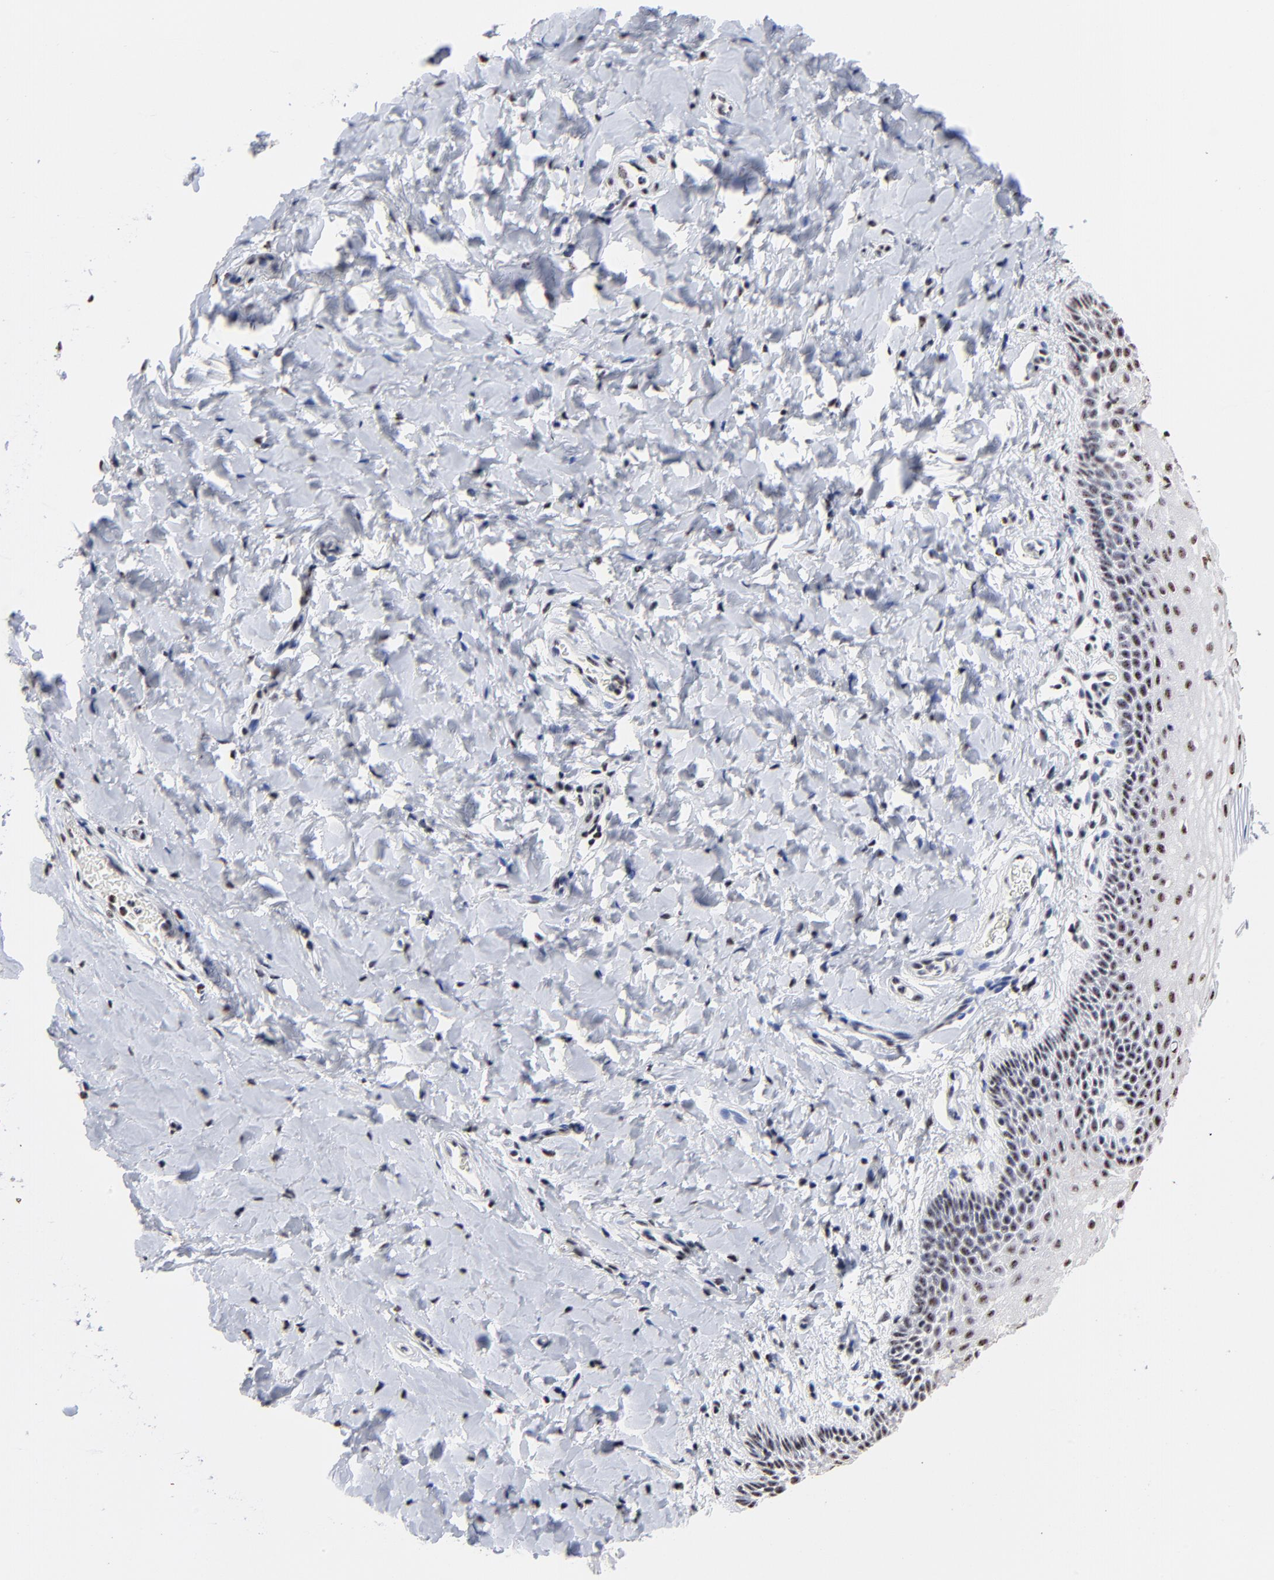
{"staining": {"intensity": "moderate", "quantity": ">75%", "location": "nuclear"}, "tissue": "vagina", "cell_type": "Squamous epithelial cells", "image_type": "normal", "snomed": [{"axis": "morphology", "description": "Normal tissue, NOS"}, {"axis": "topography", "description": "Vagina"}], "caption": "IHC histopathology image of benign human vagina stained for a protein (brown), which demonstrates medium levels of moderate nuclear expression in approximately >75% of squamous epithelial cells.", "gene": "MBD4", "patient": {"sex": "female", "age": 55}}